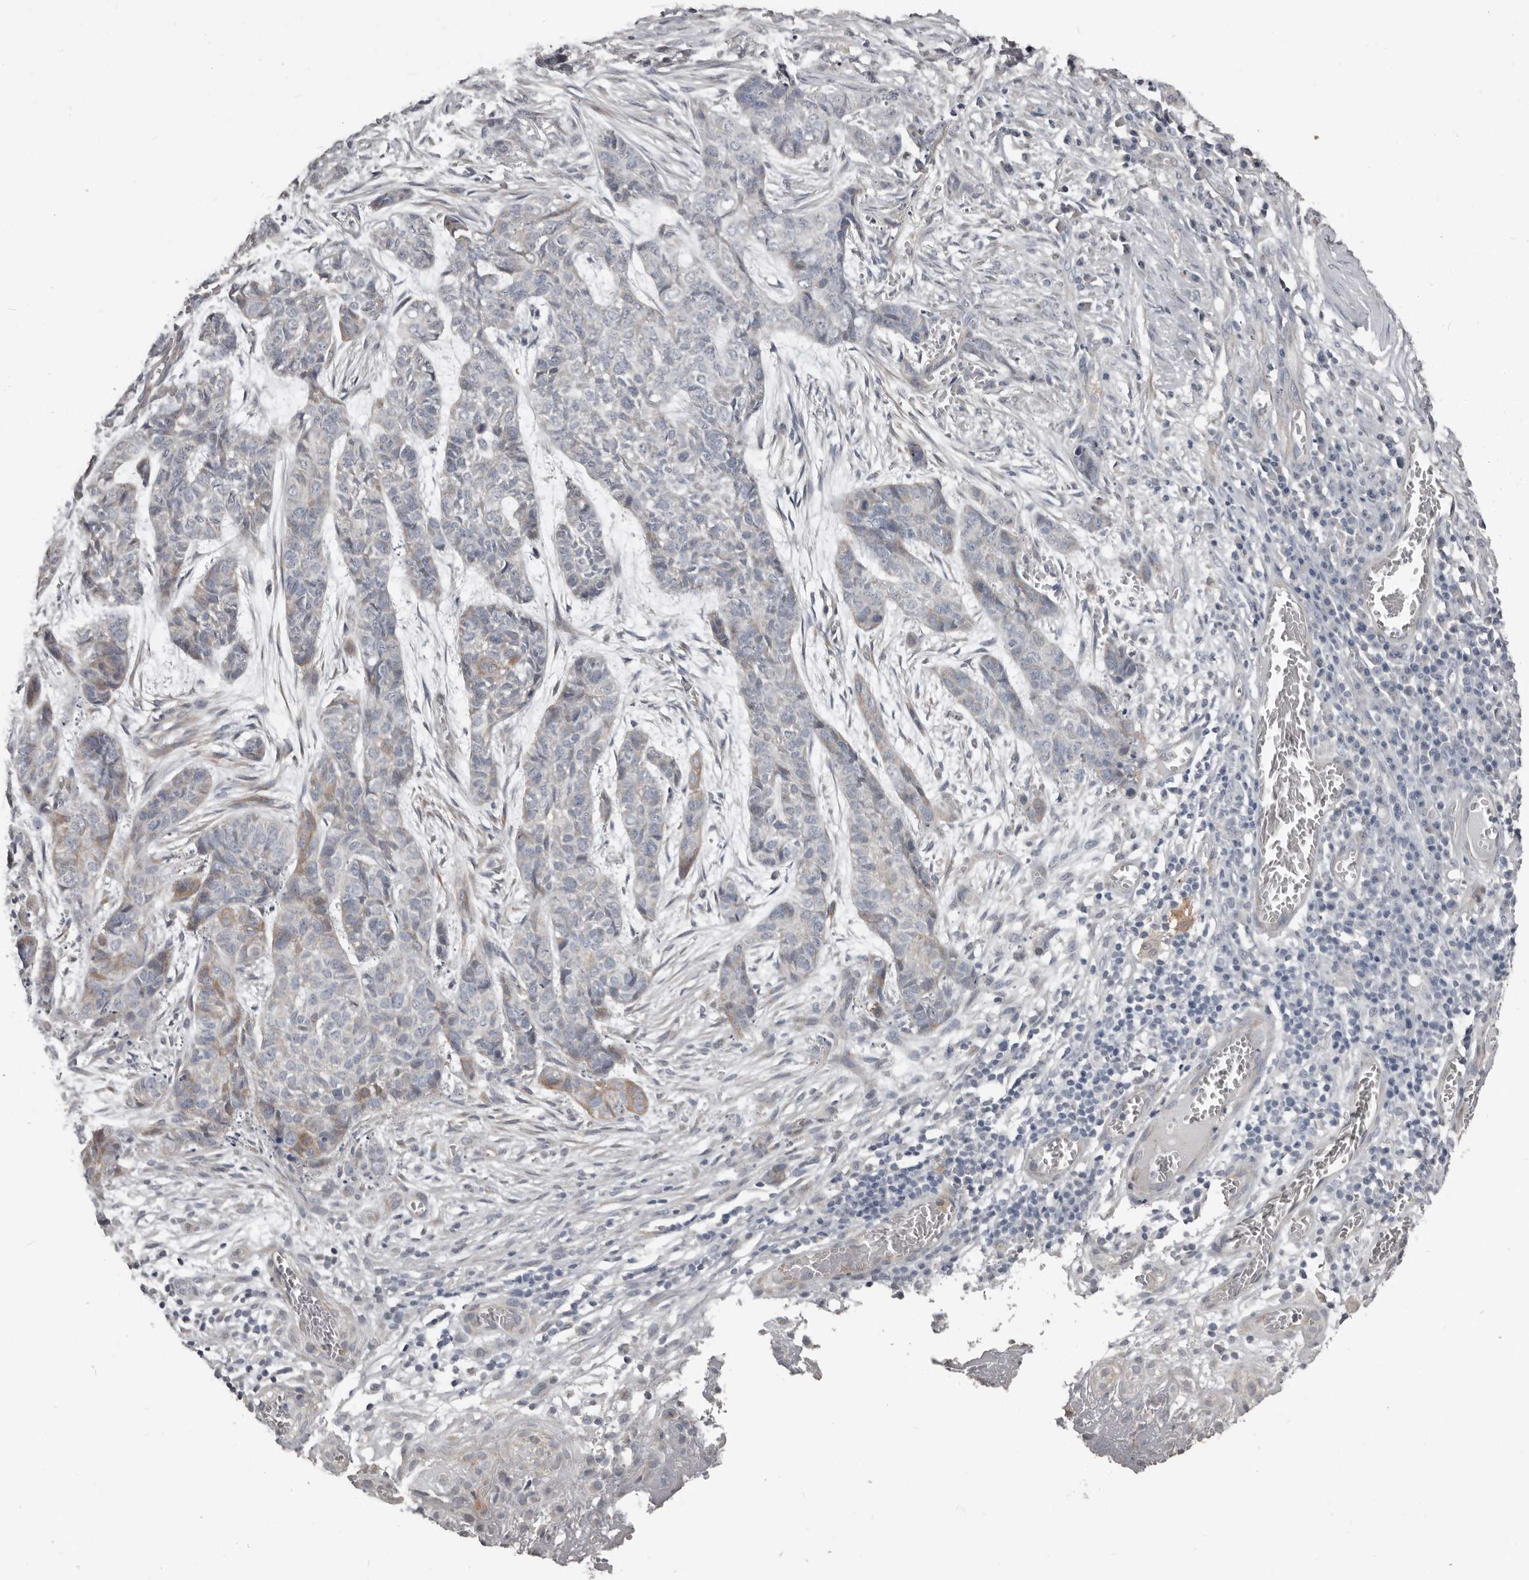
{"staining": {"intensity": "negative", "quantity": "none", "location": "none"}, "tissue": "skin cancer", "cell_type": "Tumor cells", "image_type": "cancer", "snomed": [{"axis": "morphology", "description": "Basal cell carcinoma"}, {"axis": "topography", "description": "Skin"}], "caption": "A high-resolution micrograph shows immunohistochemistry staining of skin cancer (basal cell carcinoma), which demonstrates no significant positivity in tumor cells.", "gene": "KCNJ8", "patient": {"sex": "female", "age": 64}}